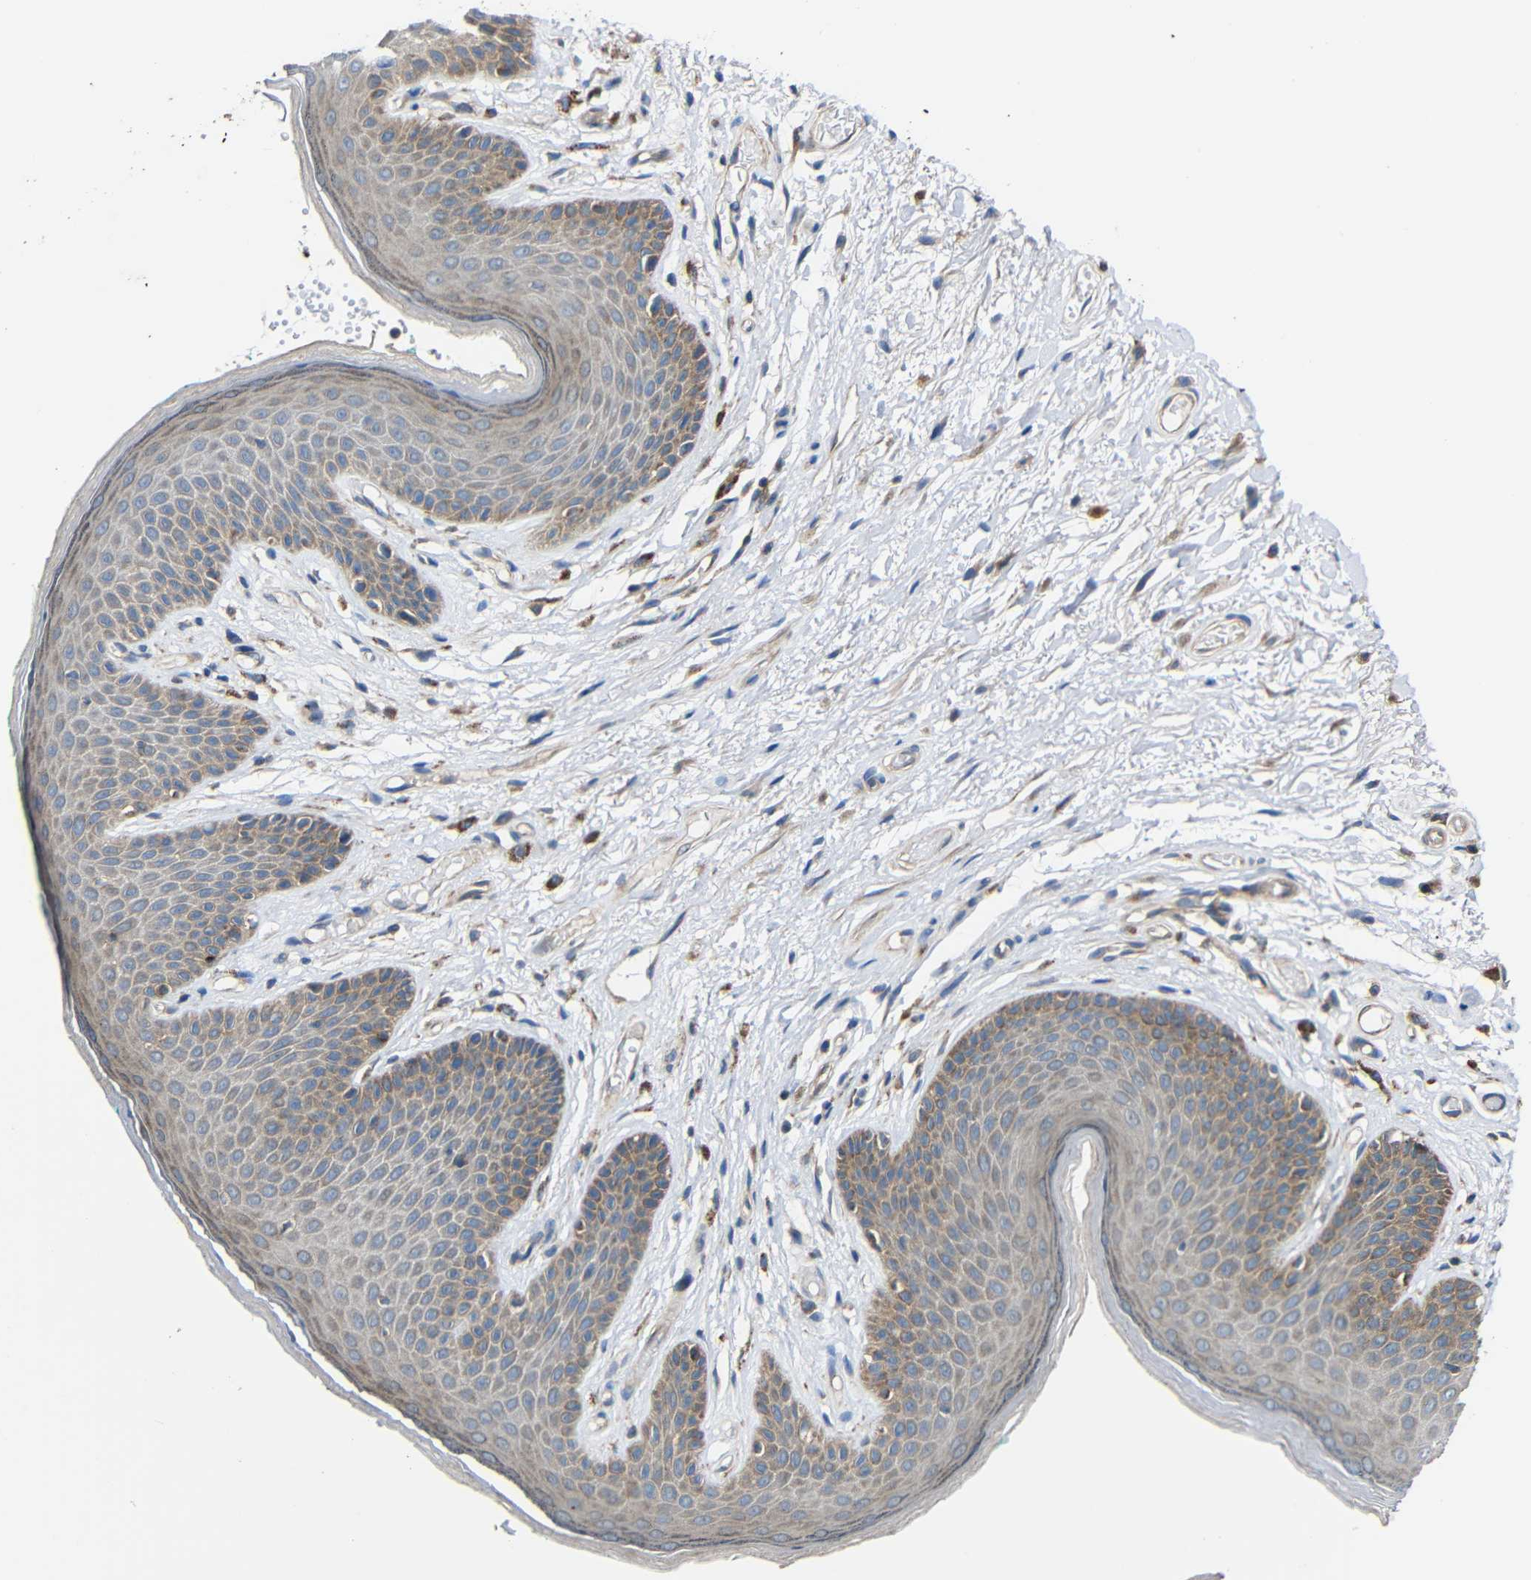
{"staining": {"intensity": "weak", "quantity": "25%-75%", "location": "cytoplasmic/membranous"}, "tissue": "skin", "cell_type": "Epidermal cells", "image_type": "normal", "snomed": [{"axis": "morphology", "description": "Normal tissue, NOS"}, {"axis": "topography", "description": "Anal"}], "caption": "Protein expression analysis of normal human skin reveals weak cytoplasmic/membranous expression in about 25%-75% of epidermal cells. Ihc stains the protein of interest in brown and the nuclei are stained blue.", "gene": "RHOT2", "patient": {"sex": "male", "age": 74}}